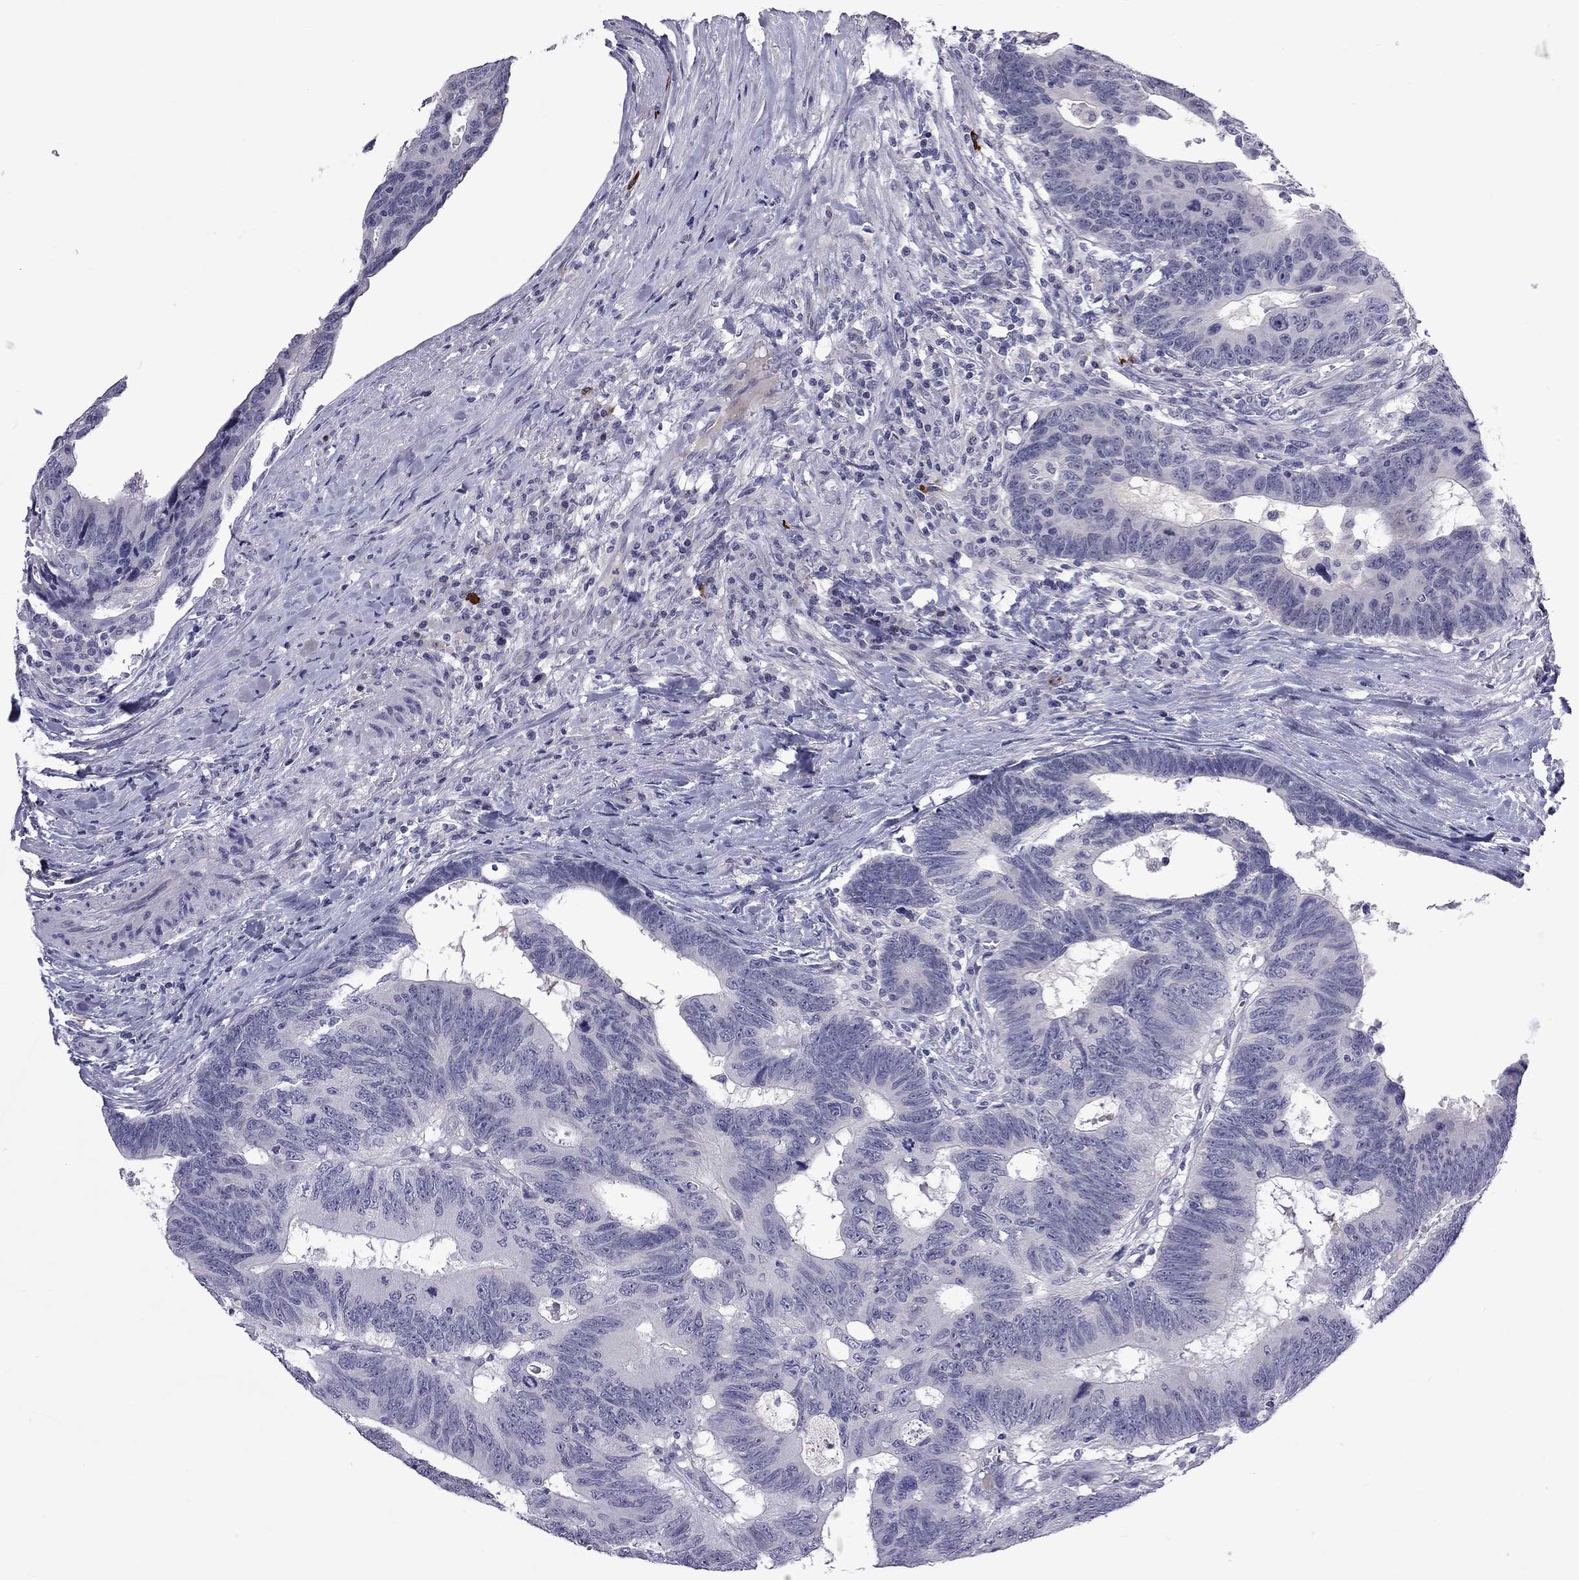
{"staining": {"intensity": "negative", "quantity": "none", "location": "none"}, "tissue": "colorectal cancer", "cell_type": "Tumor cells", "image_type": "cancer", "snomed": [{"axis": "morphology", "description": "Adenocarcinoma, NOS"}, {"axis": "topography", "description": "Colon"}], "caption": "Tumor cells are negative for protein expression in human colorectal adenocarcinoma.", "gene": "RTL9", "patient": {"sex": "female", "age": 77}}